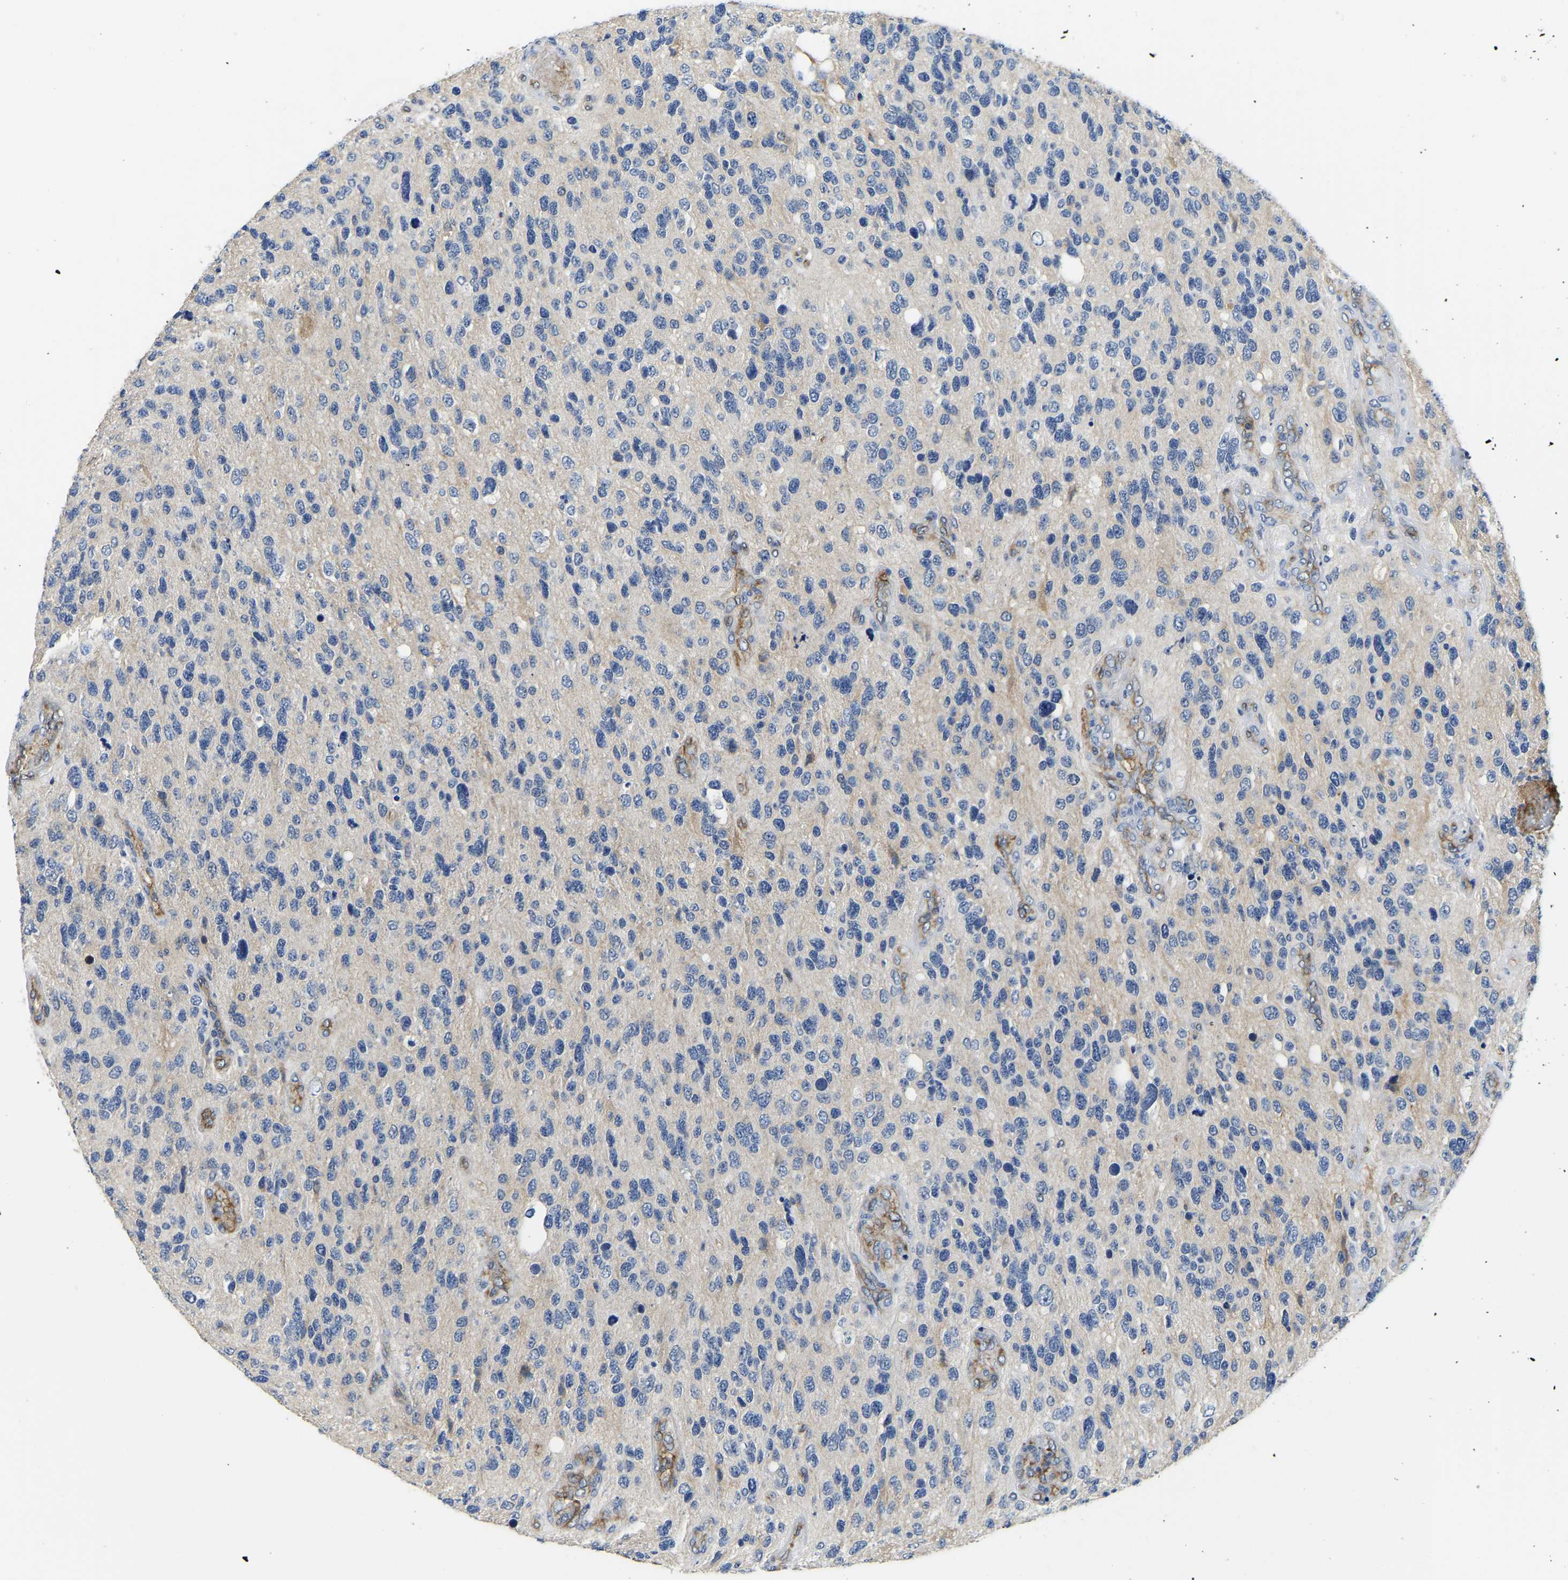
{"staining": {"intensity": "negative", "quantity": "none", "location": "none"}, "tissue": "glioma", "cell_type": "Tumor cells", "image_type": "cancer", "snomed": [{"axis": "morphology", "description": "Glioma, malignant, High grade"}, {"axis": "topography", "description": "Brain"}], "caption": "The immunohistochemistry (IHC) histopathology image has no significant expression in tumor cells of glioma tissue. (Brightfield microscopy of DAB immunohistochemistry at high magnification).", "gene": "ITGA2", "patient": {"sex": "female", "age": 58}}